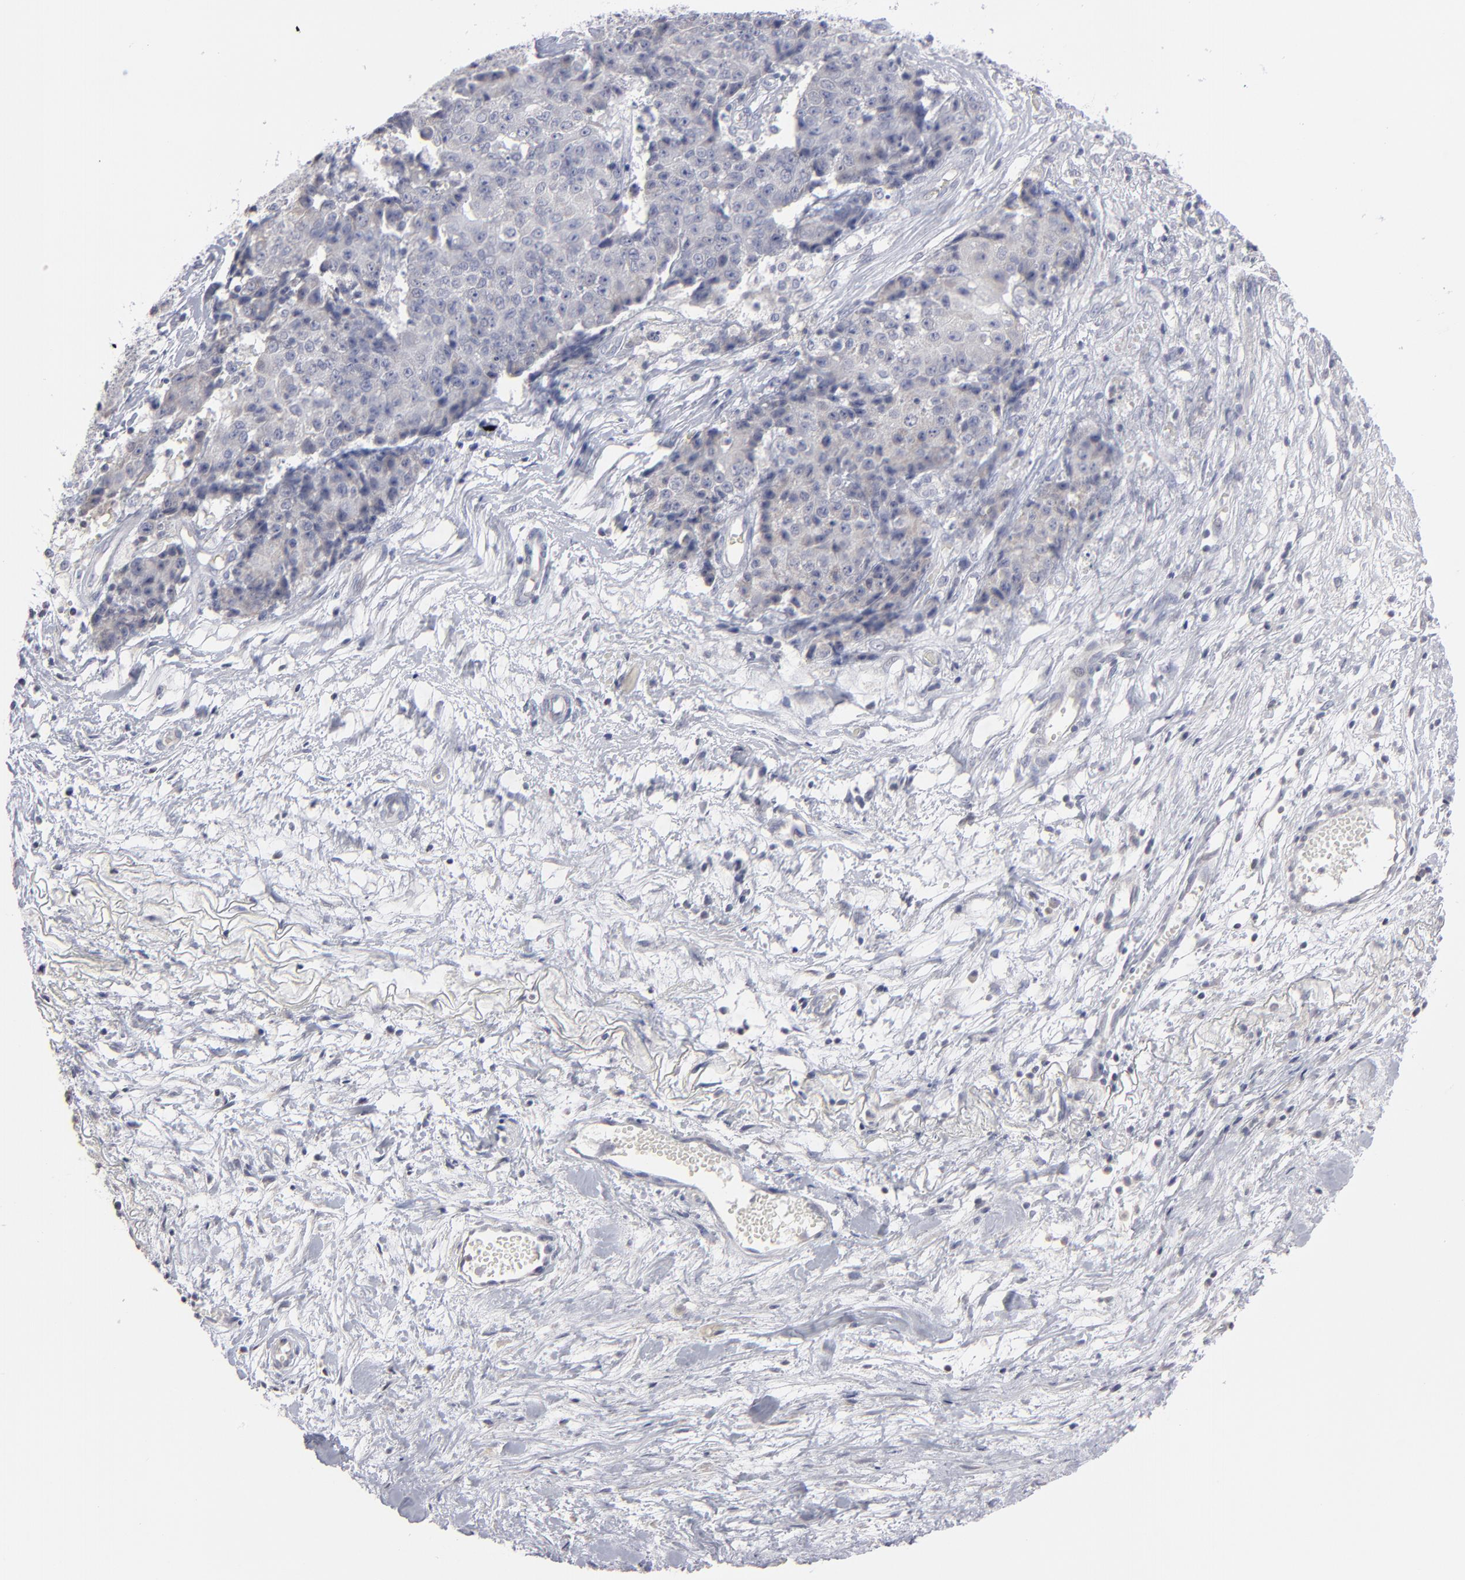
{"staining": {"intensity": "negative", "quantity": "none", "location": "none"}, "tissue": "ovarian cancer", "cell_type": "Tumor cells", "image_type": "cancer", "snomed": [{"axis": "morphology", "description": "Carcinoma, endometroid"}, {"axis": "topography", "description": "Ovary"}], "caption": "Photomicrograph shows no significant protein expression in tumor cells of endometroid carcinoma (ovarian).", "gene": "RPH3A", "patient": {"sex": "female", "age": 42}}